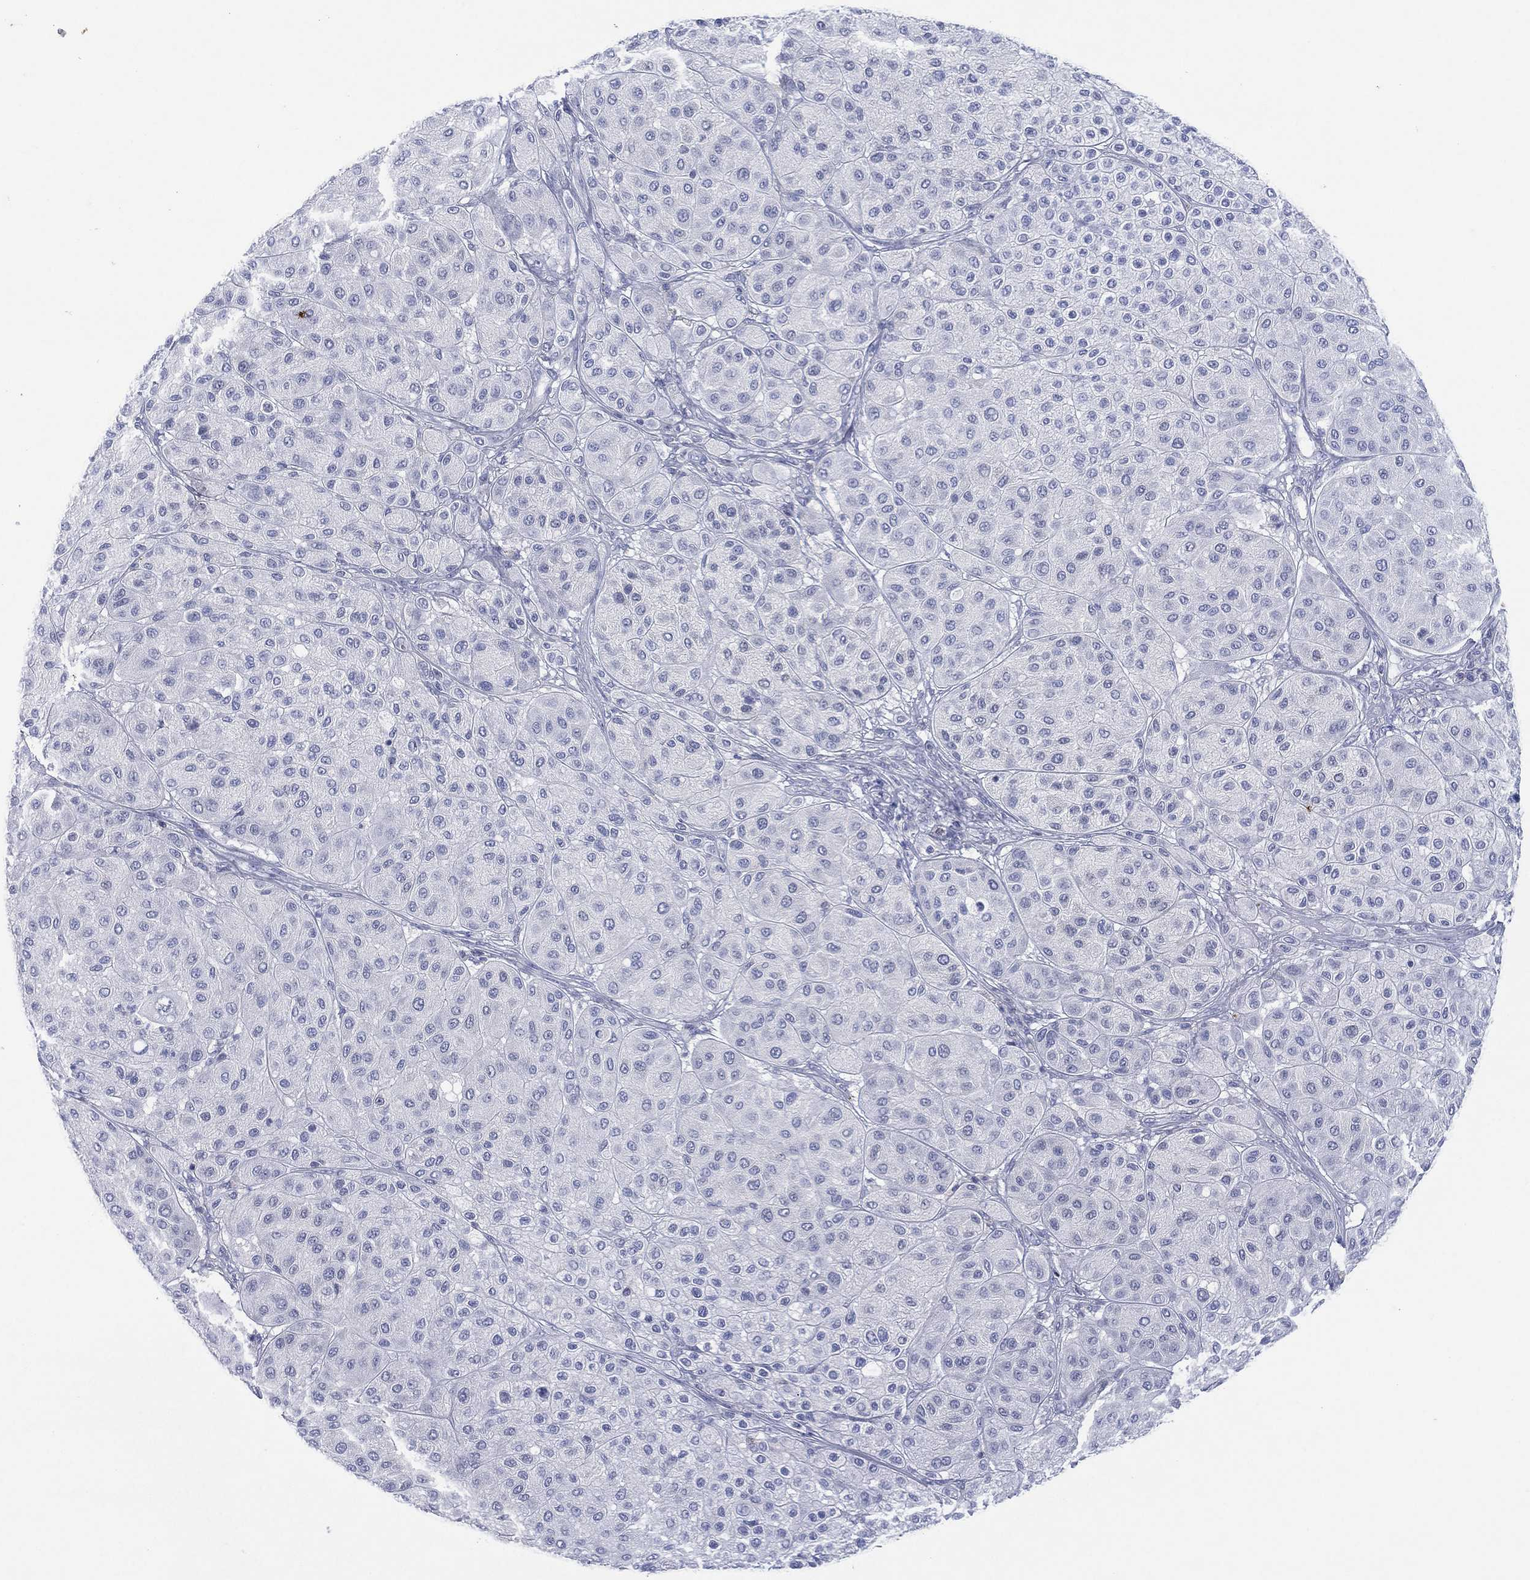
{"staining": {"intensity": "negative", "quantity": "none", "location": "none"}, "tissue": "melanoma", "cell_type": "Tumor cells", "image_type": "cancer", "snomed": [{"axis": "morphology", "description": "Malignant melanoma, Metastatic site"}, {"axis": "topography", "description": "Smooth muscle"}], "caption": "This is an immunohistochemistry micrograph of human melanoma. There is no expression in tumor cells.", "gene": "SEPTIN1", "patient": {"sex": "male", "age": 41}}